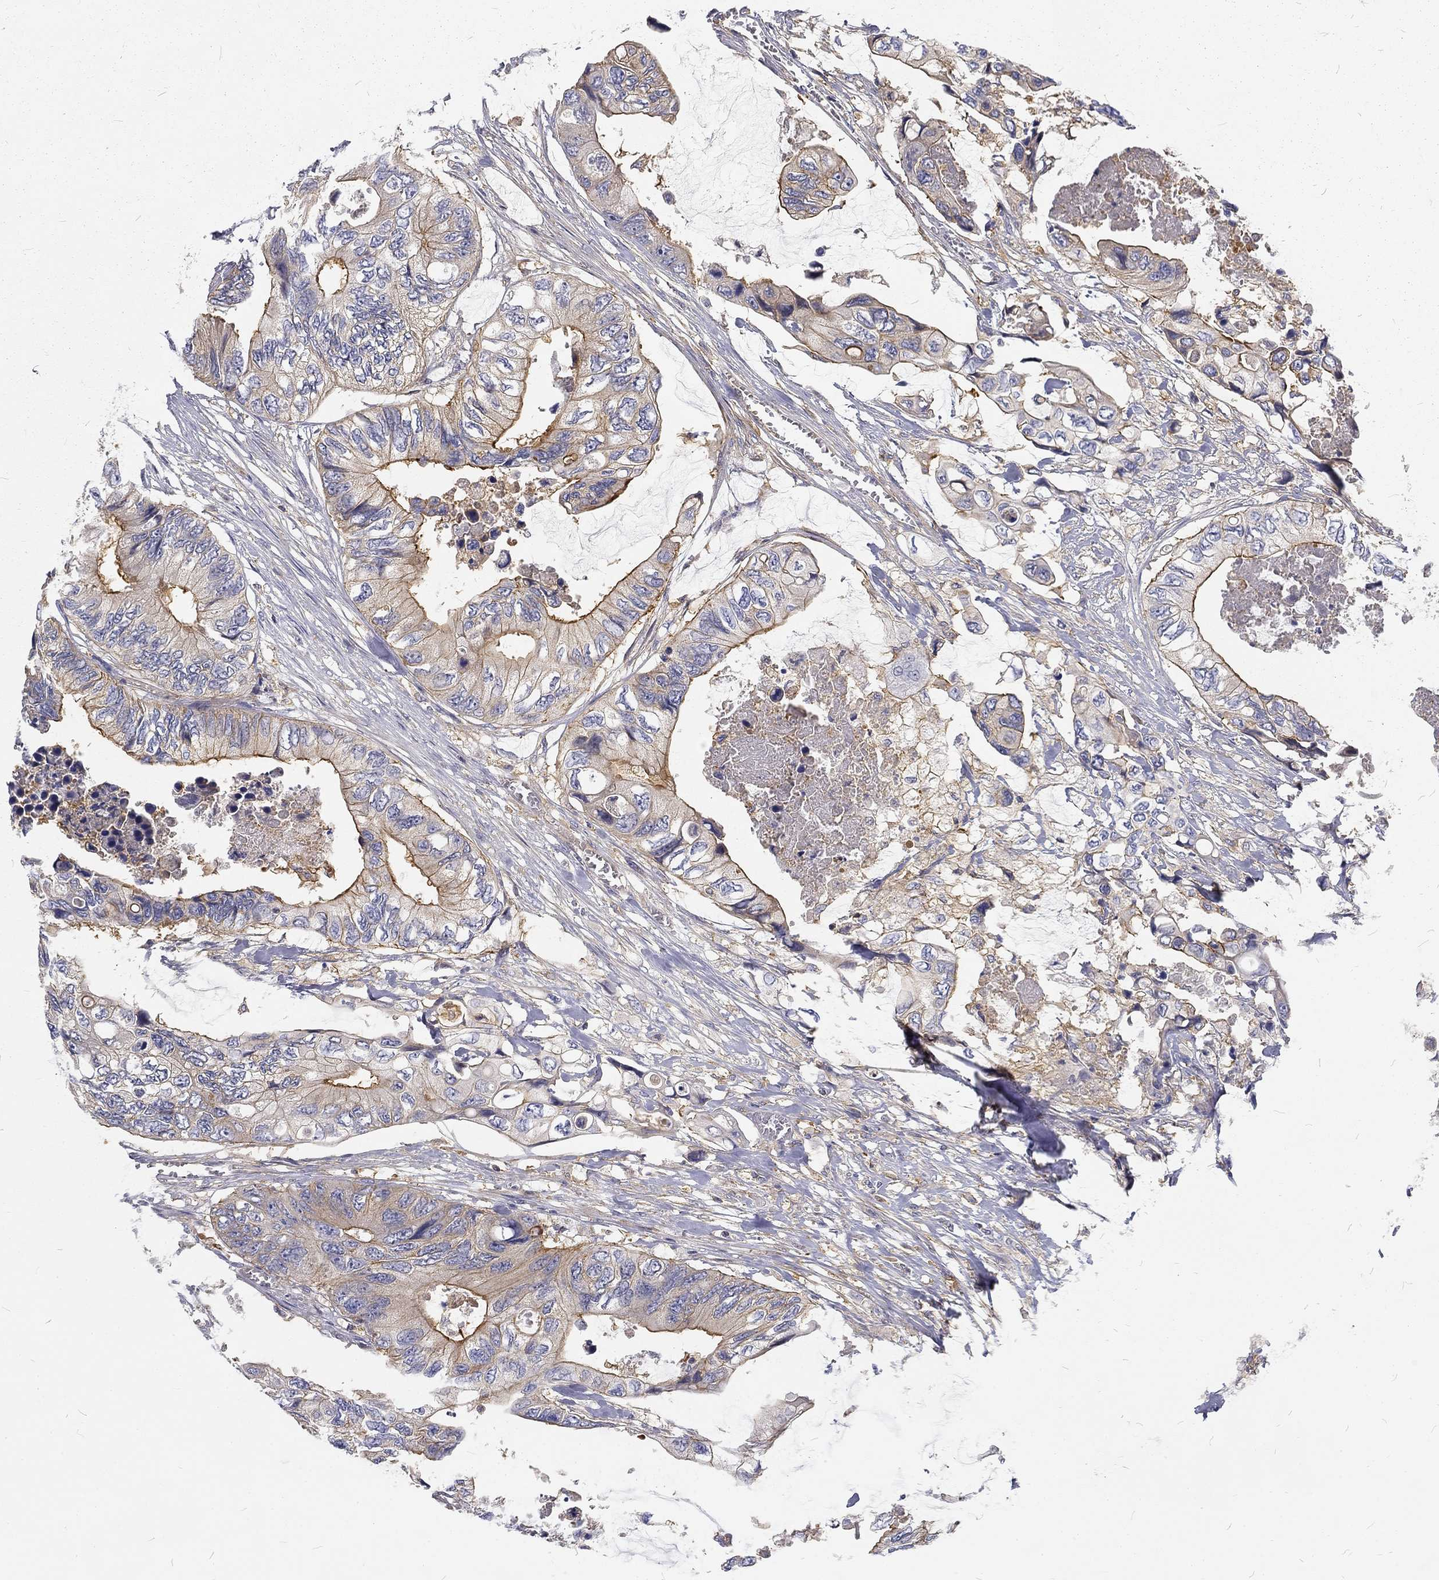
{"staining": {"intensity": "moderate", "quantity": "25%-75%", "location": "cytoplasmic/membranous"}, "tissue": "colorectal cancer", "cell_type": "Tumor cells", "image_type": "cancer", "snomed": [{"axis": "morphology", "description": "Adenocarcinoma, NOS"}, {"axis": "topography", "description": "Rectum"}], "caption": "Protein analysis of colorectal cancer tissue reveals moderate cytoplasmic/membranous staining in about 25%-75% of tumor cells. (DAB = brown stain, brightfield microscopy at high magnification).", "gene": "MTMR11", "patient": {"sex": "male", "age": 63}}